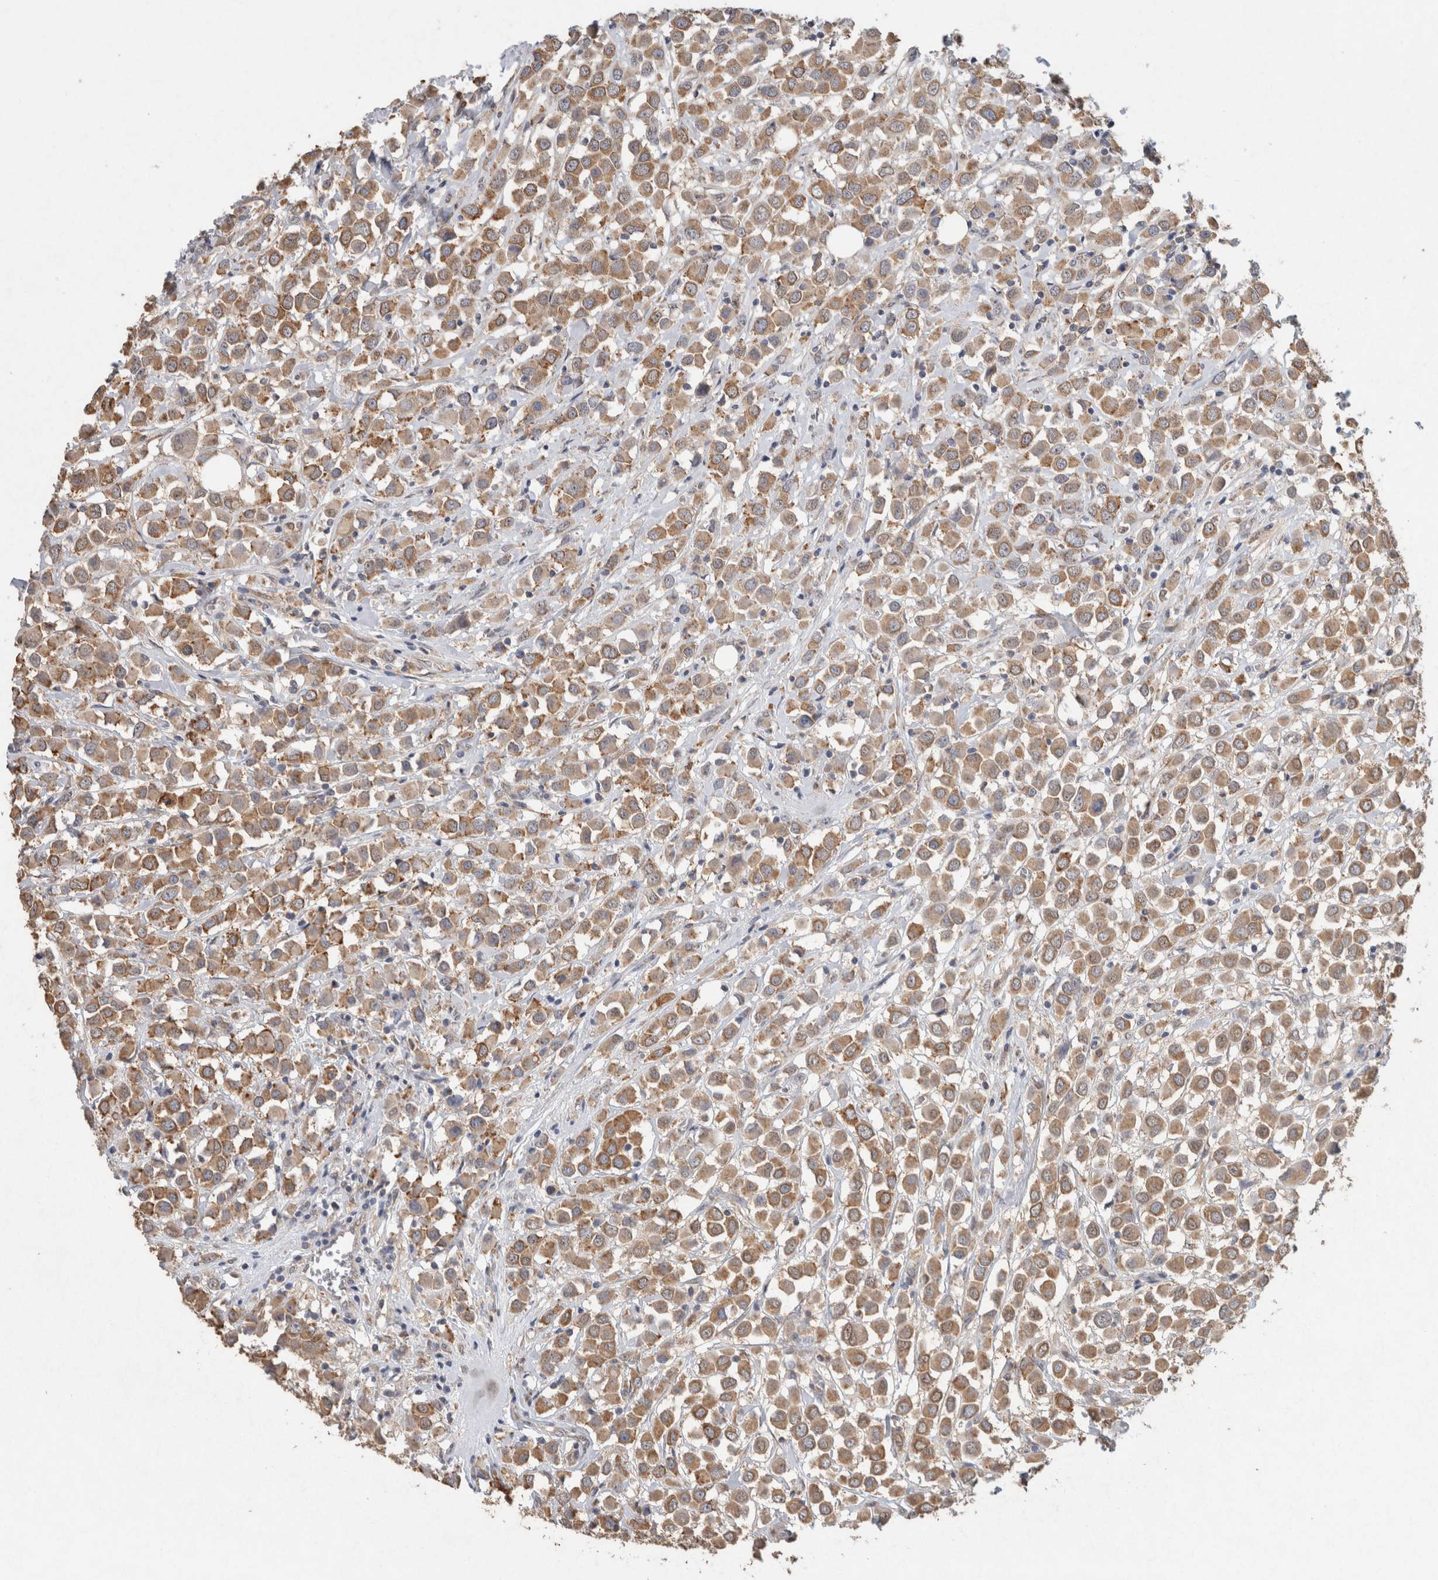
{"staining": {"intensity": "moderate", "quantity": ">75%", "location": "cytoplasmic/membranous"}, "tissue": "breast cancer", "cell_type": "Tumor cells", "image_type": "cancer", "snomed": [{"axis": "morphology", "description": "Duct carcinoma"}, {"axis": "topography", "description": "Breast"}], "caption": "A brown stain labels moderate cytoplasmic/membranous positivity of a protein in breast invasive ductal carcinoma tumor cells.", "gene": "RAB14", "patient": {"sex": "female", "age": 61}}